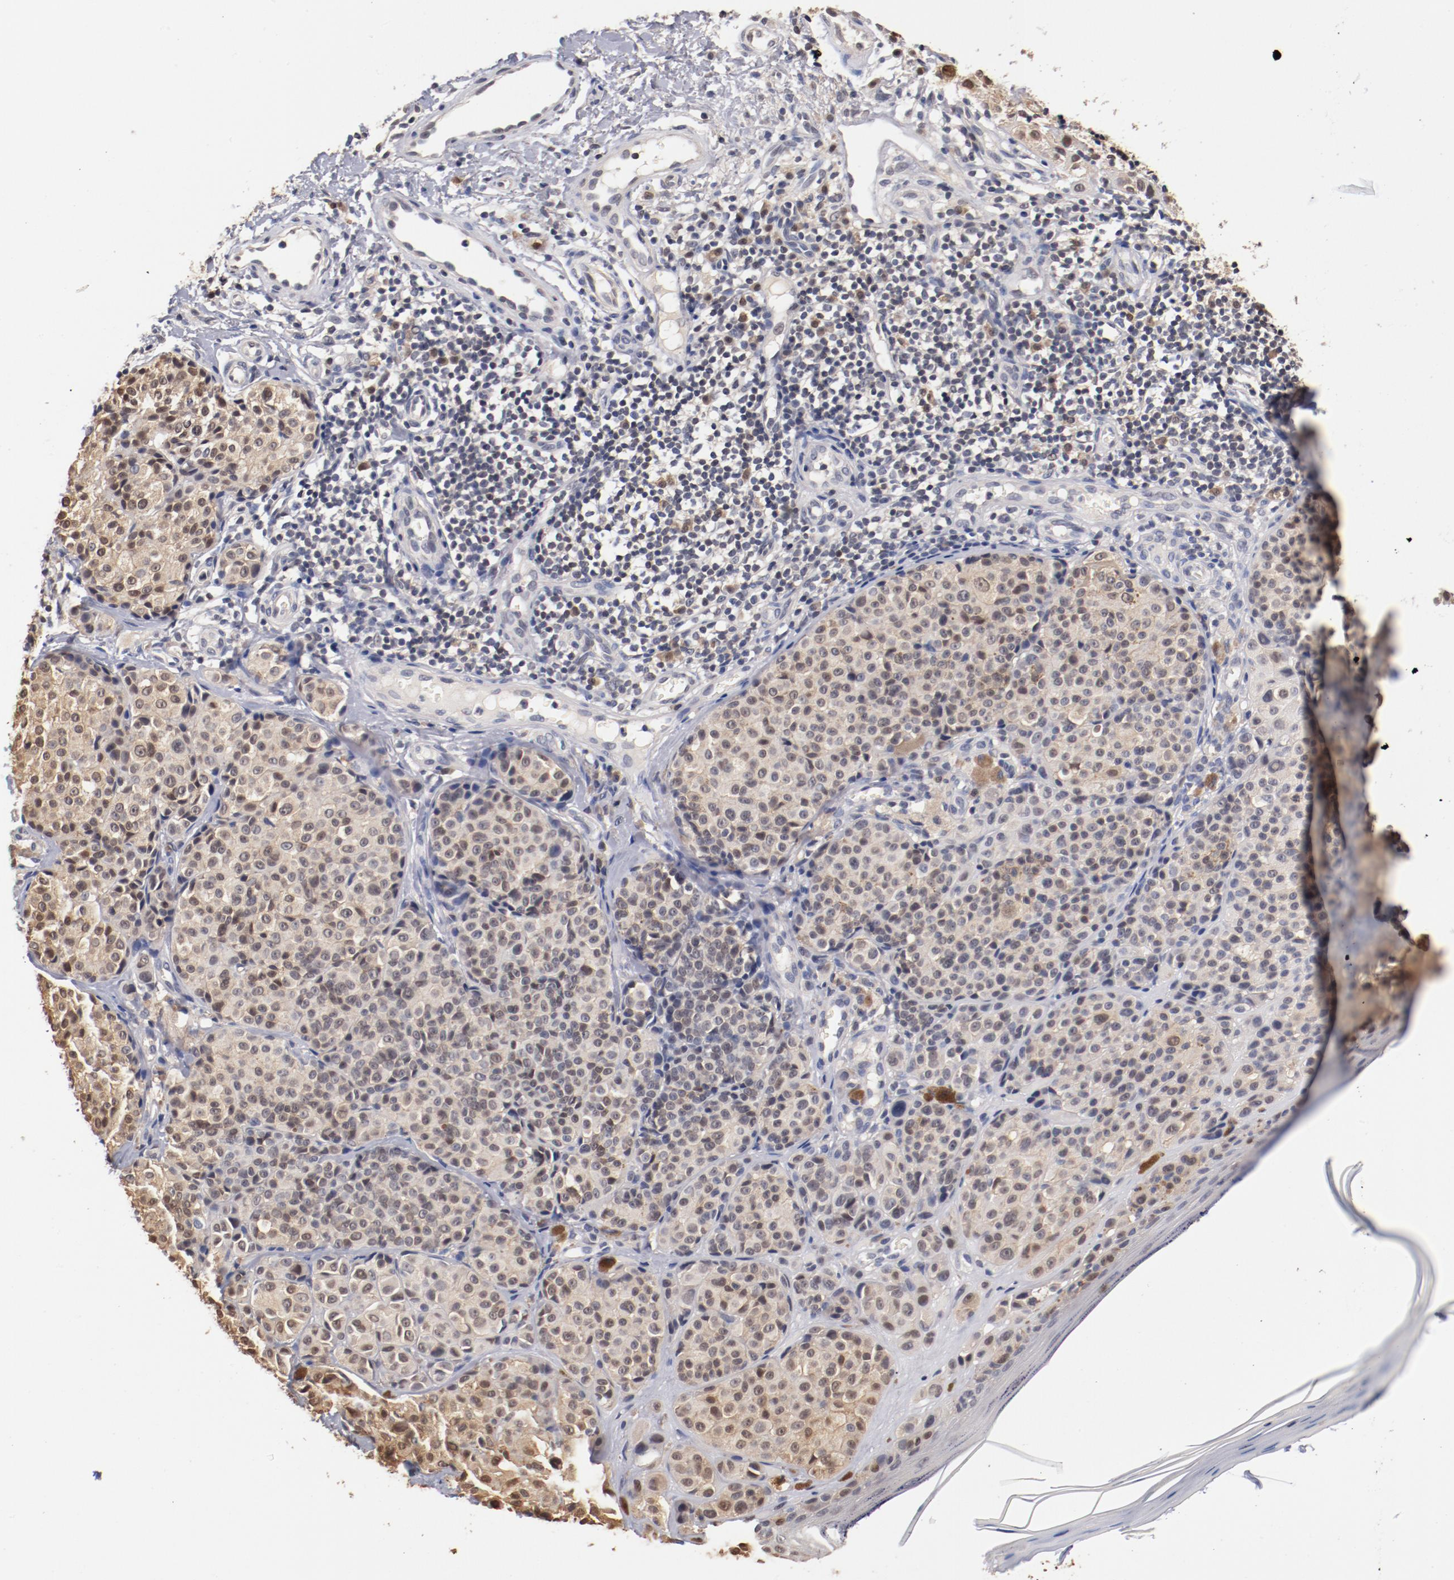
{"staining": {"intensity": "weak", "quantity": ">75%", "location": "cytoplasmic/membranous"}, "tissue": "melanoma", "cell_type": "Tumor cells", "image_type": "cancer", "snomed": [{"axis": "morphology", "description": "Malignant melanoma, NOS"}, {"axis": "topography", "description": "Skin"}], "caption": "DAB (3,3'-diaminobenzidine) immunohistochemical staining of melanoma exhibits weak cytoplasmic/membranous protein expression in approximately >75% of tumor cells. The protein is stained brown, and the nuclei are stained in blue (DAB (3,3'-diaminobenzidine) IHC with brightfield microscopy, high magnification).", "gene": "MIF", "patient": {"sex": "female", "age": 75}}